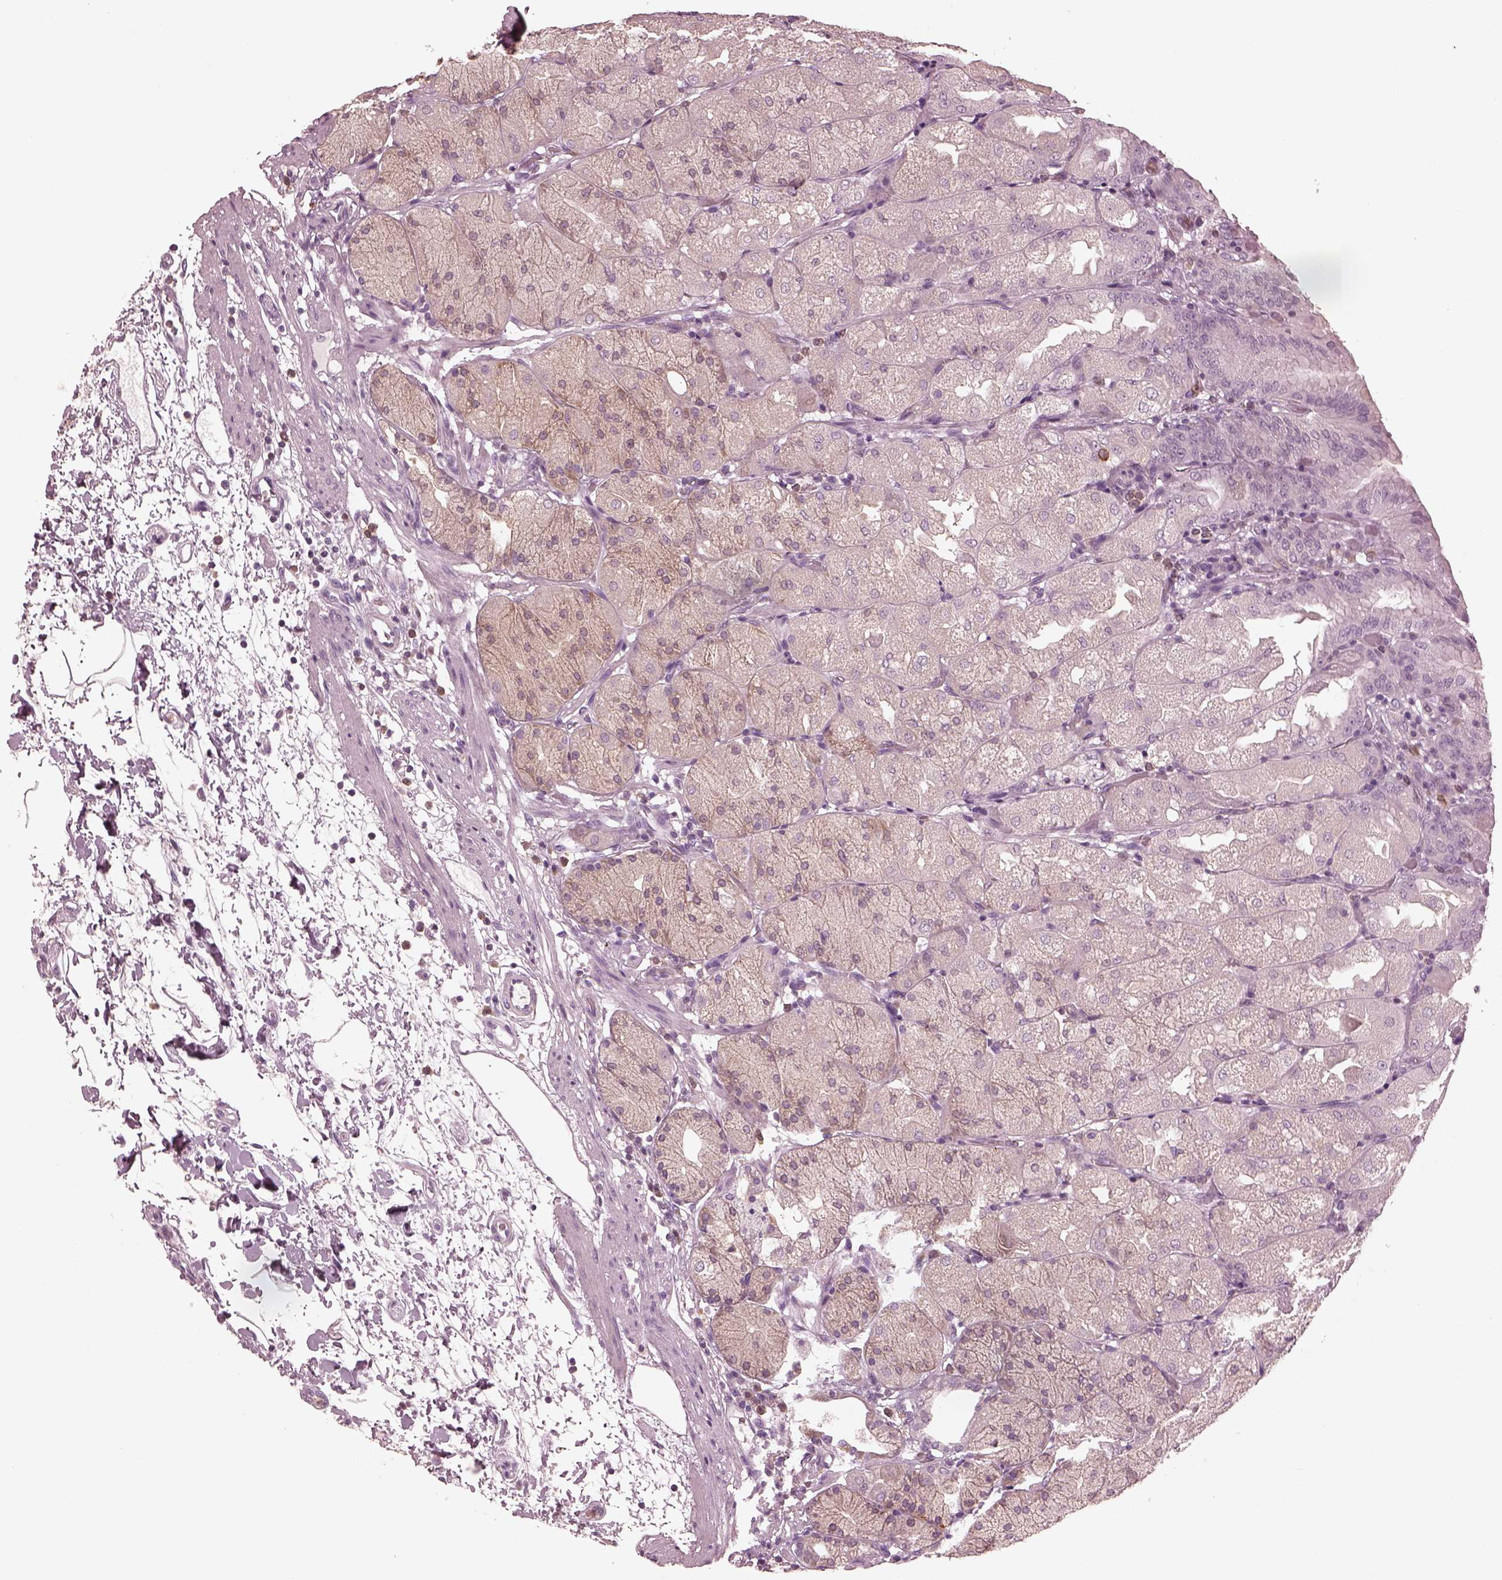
{"staining": {"intensity": "weak", "quantity": "<25%", "location": "cytoplasmic/membranous"}, "tissue": "stomach", "cell_type": "Glandular cells", "image_type": "normal", "snomed": [{"axis": "morphology", "description": "Normal tissue, NOS"}, {"axis": "topography", "description": "Stomach, upper"}, {"axis": "topography", "description": "Stomach"}, {"axis": "topography", "description": "Stomach, lower"}], "caption": "DAB (3,3'-diaminobenzidine) immunohistochemical staining of unremarkable stomach displays no significant staining in glandular cells.", "gene": "PSTPIP2", "patient": {"sex": "male", "age": 62}}